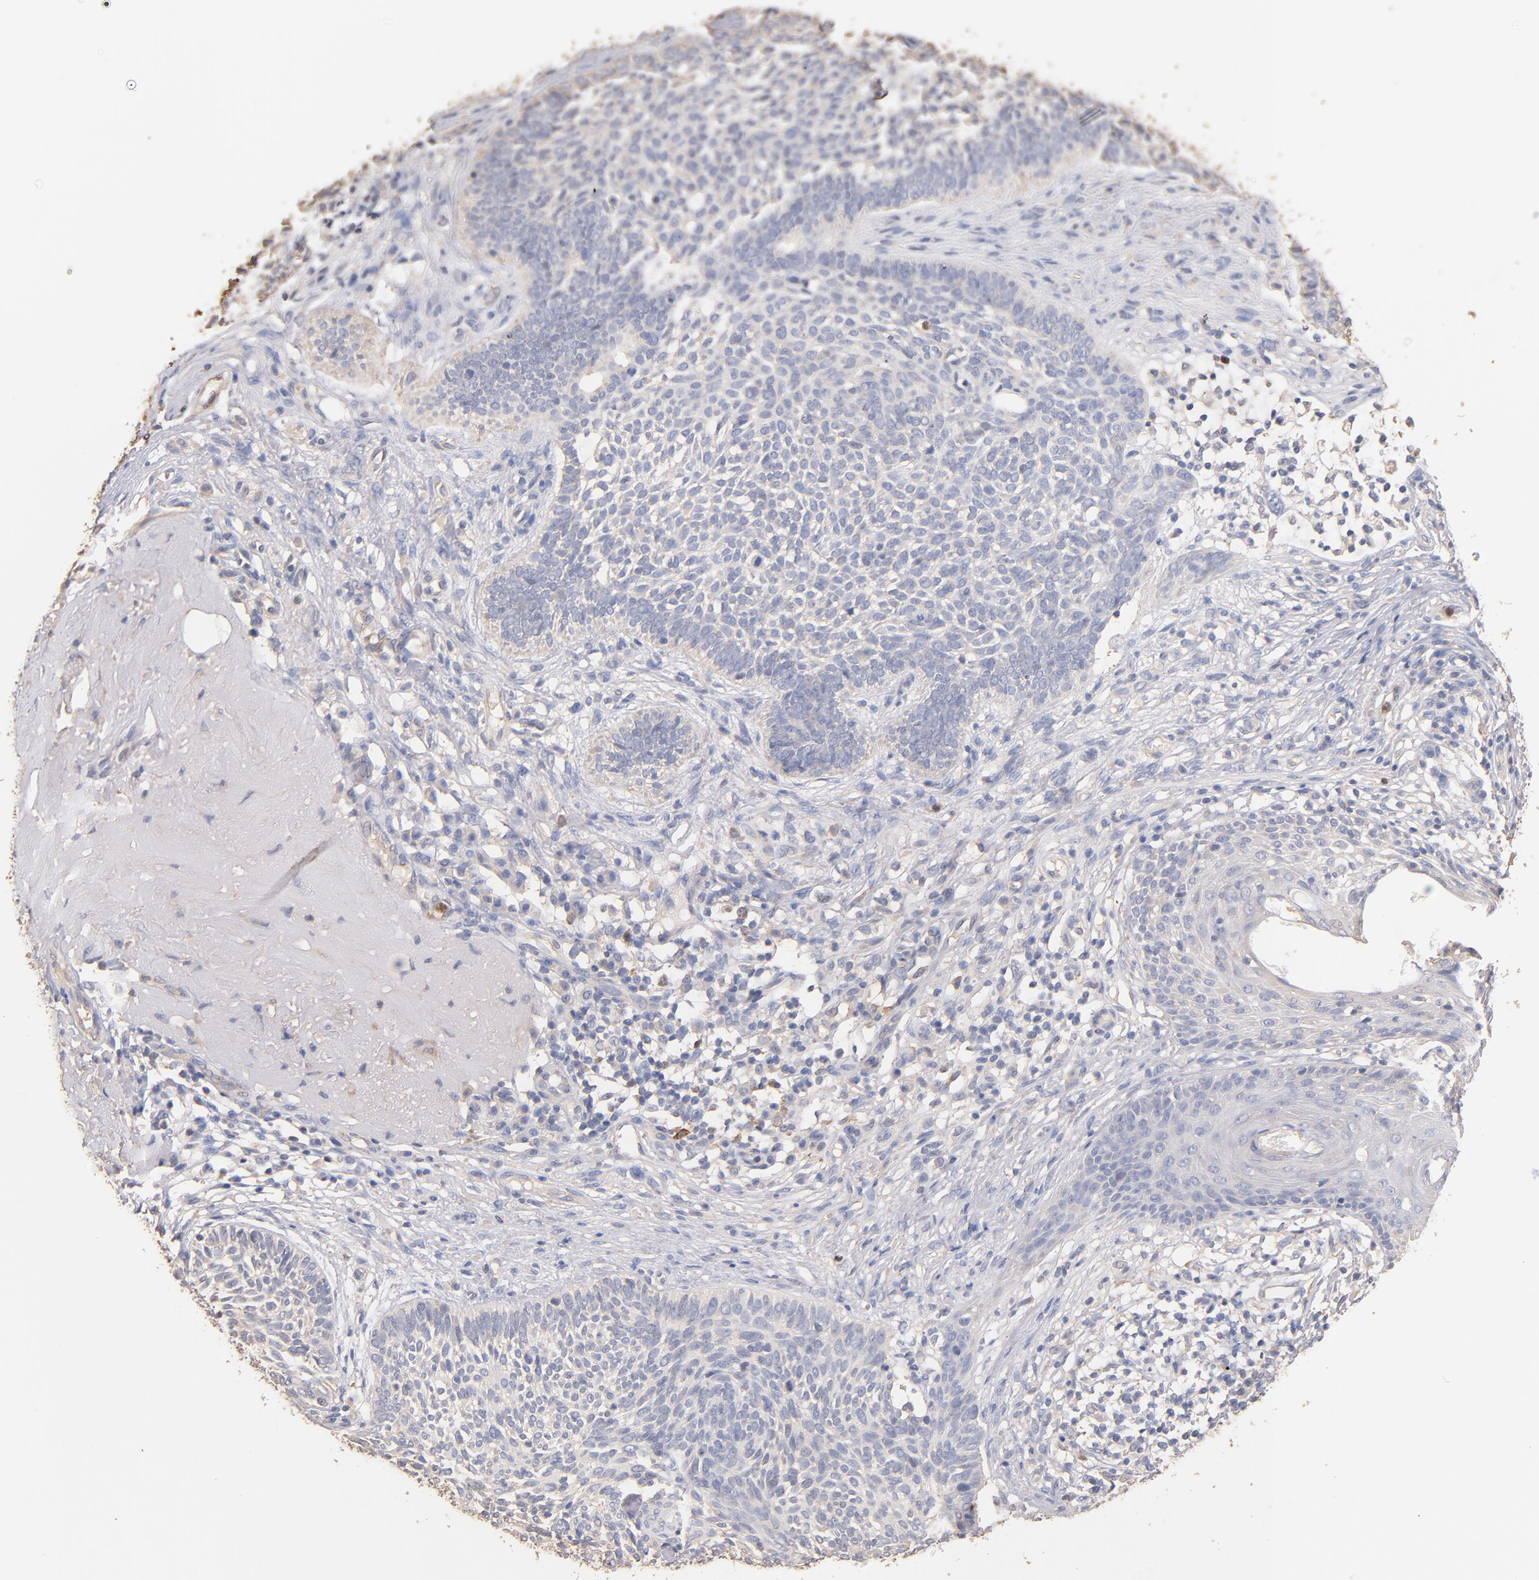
{"staining": {"intensity": "weak", "quantity": "<25%", "location": "cytoplasmic/membranous"}, "tissue": "skin cancer", "cell_type": "Tumor cells", "image_type": "cancer", "snomed": [{"axis": "morphology", "description": "Basal cell carcinoma"}, {"axis": "topography", "description": "Skin"}], "caption": "The IHC photomicrograph has no significant positivity in tumor cells of basal cell carcinoma (skin) tissue.", "gene": "RO60", "patient": {"sex": "male", "age": 74}}